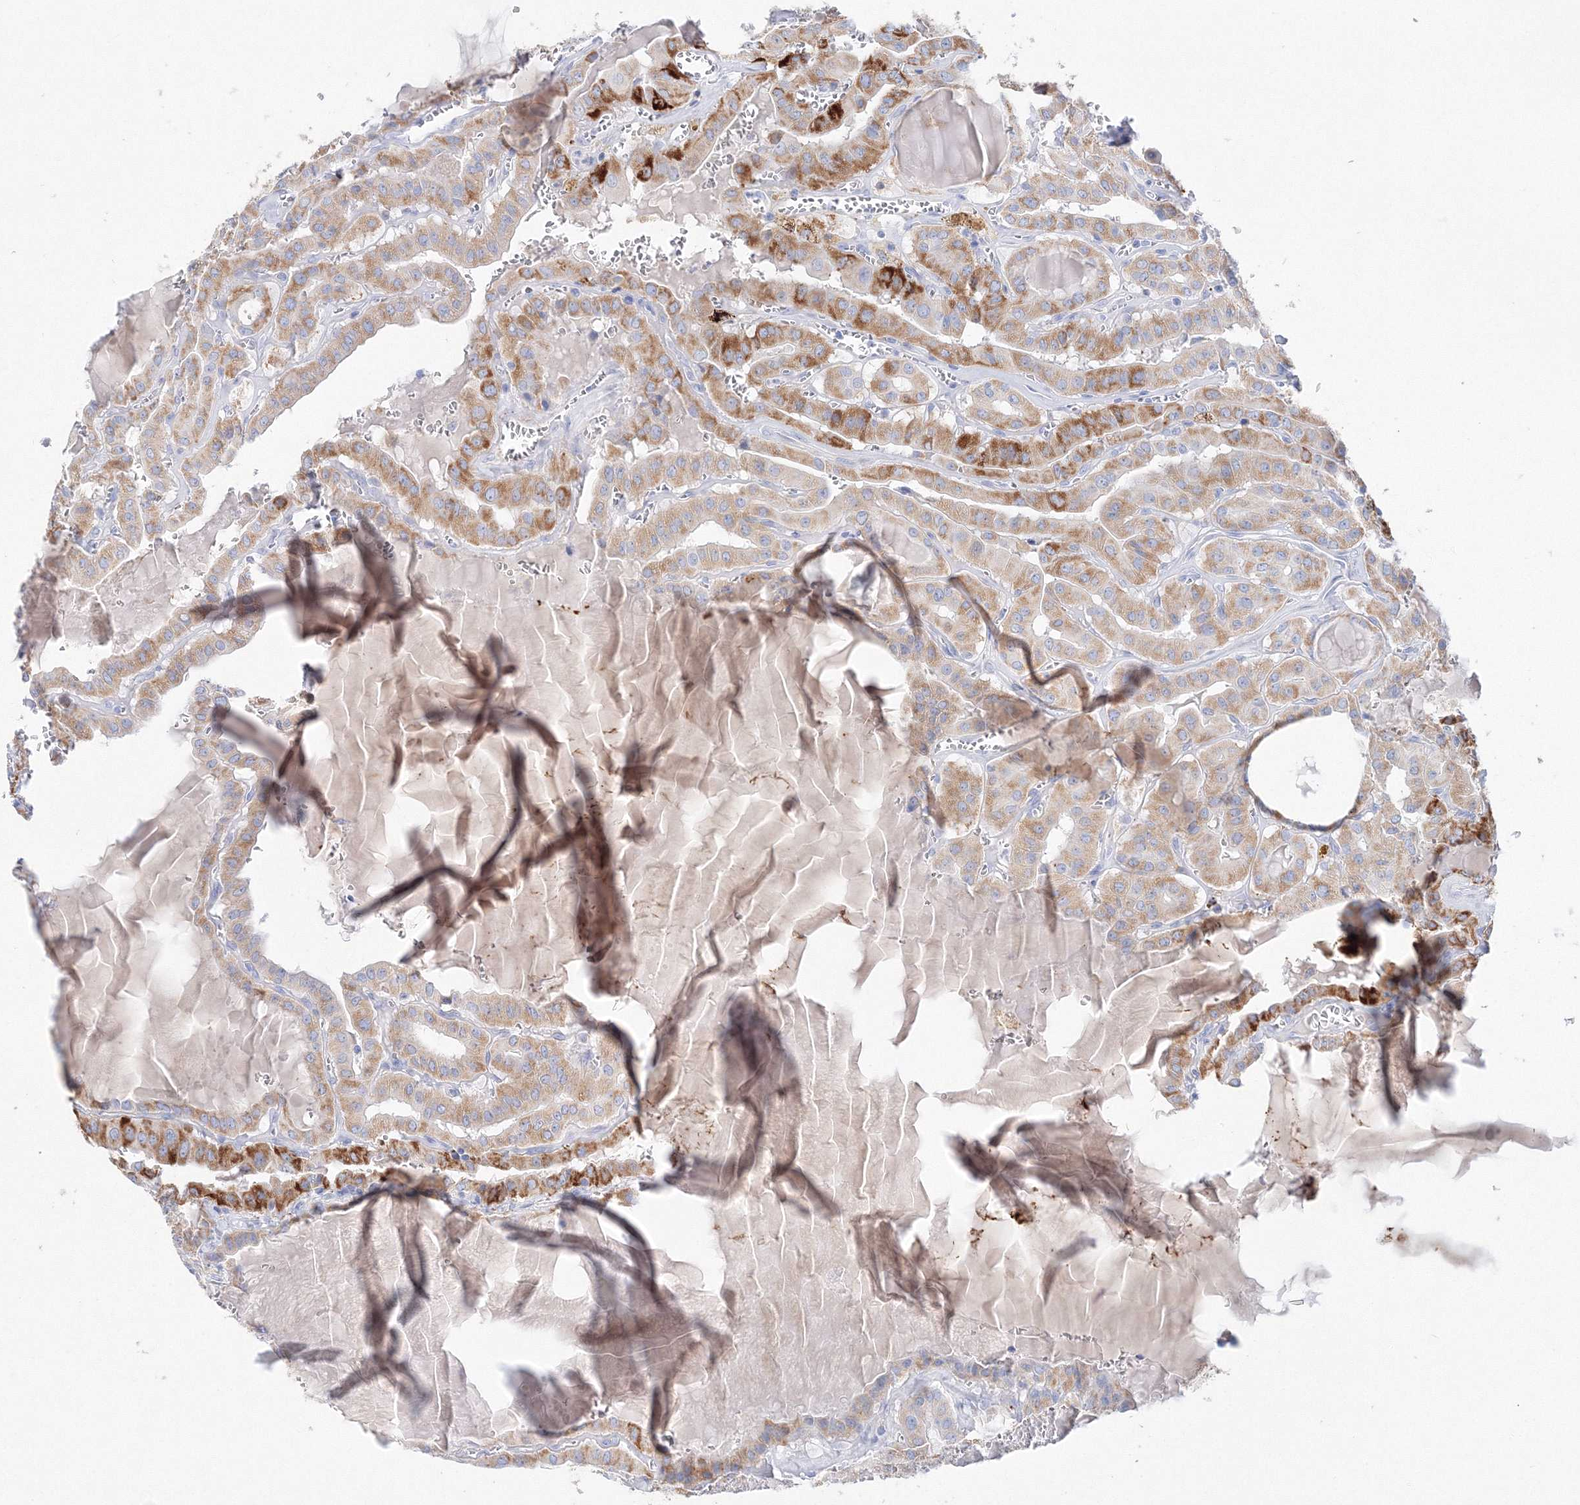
{"staining": {"intensity": "strong", "quantity": ">75%", "location": "cytoplasmic/membranous"}, "tissue": "thyroid cancer", "cell_type": "Tumor cells", "image_type": "cancer", "snomed": [{"axis": "morphology", "description": "Papillary adenocarcinoma, NOS"}, {"axis": "topography", "description": "Thyroid gland"}], "caption": "High-power microscopy captured an immunohistochemistry (IHC) image of papillary adenocarcinoma (thyroid), revealing strong cytoplasmic/membranous staining in approximately >75% of tumor cells.", "gene": "MERTK", "patient": {"sex": "male", "age": 52}}